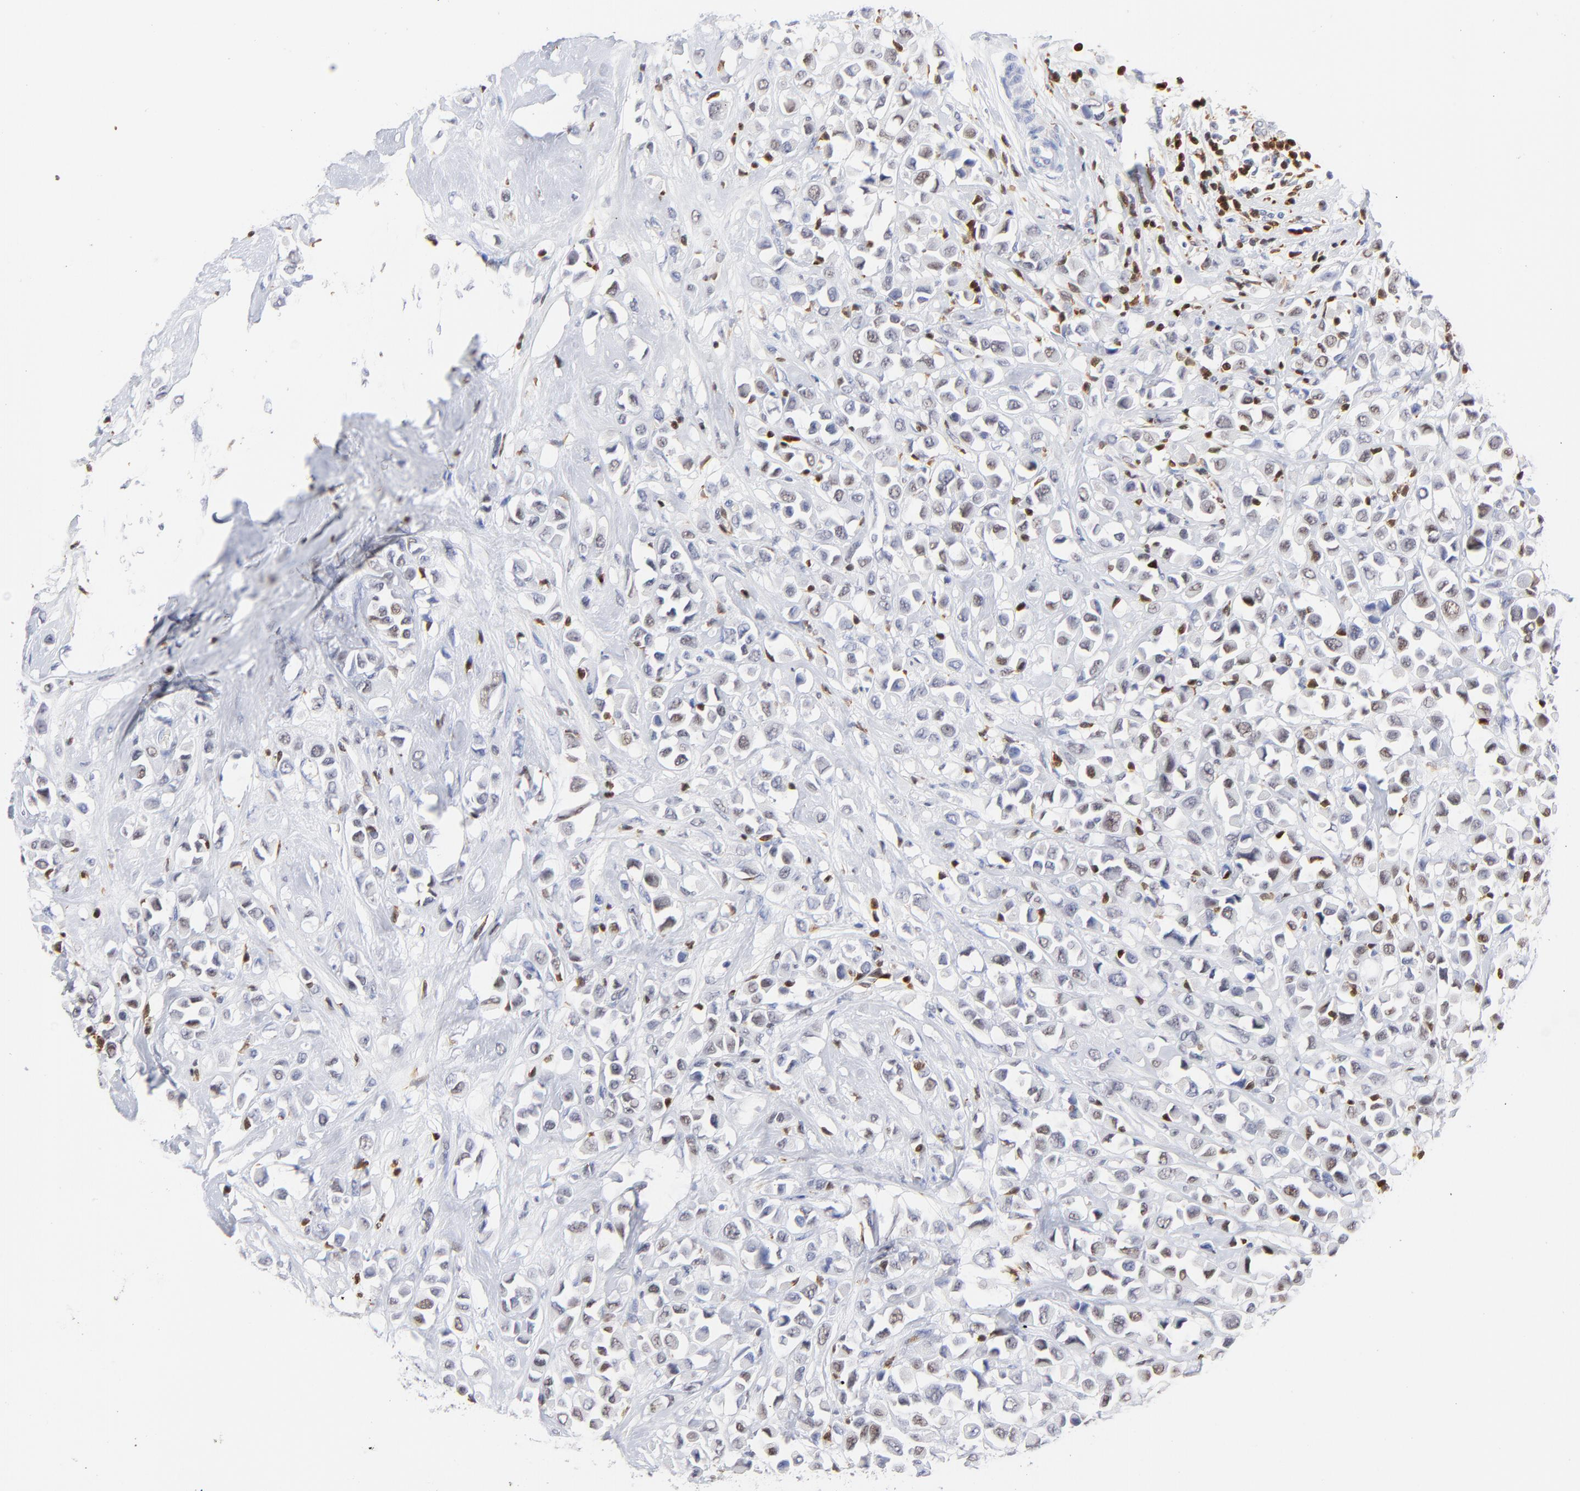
{"staining": {"intensity": "weak", "quantity": "25%-75%", "location": "nuclear"}, "tissue": "breast cancer", "cell_type": "Tumor cells", "image_type": "cancer", "snomed": [{"axis": "morphology", "description": "Duct carcinoma"}, {"axis": "topography", "description": "Breast"}], "caption": "Breast cancer stained for a protein demonstrates weak nuclear positivity in tumor cells.", "gene": "ZAP70", "patient": {"sex": "female", "age": 61}}